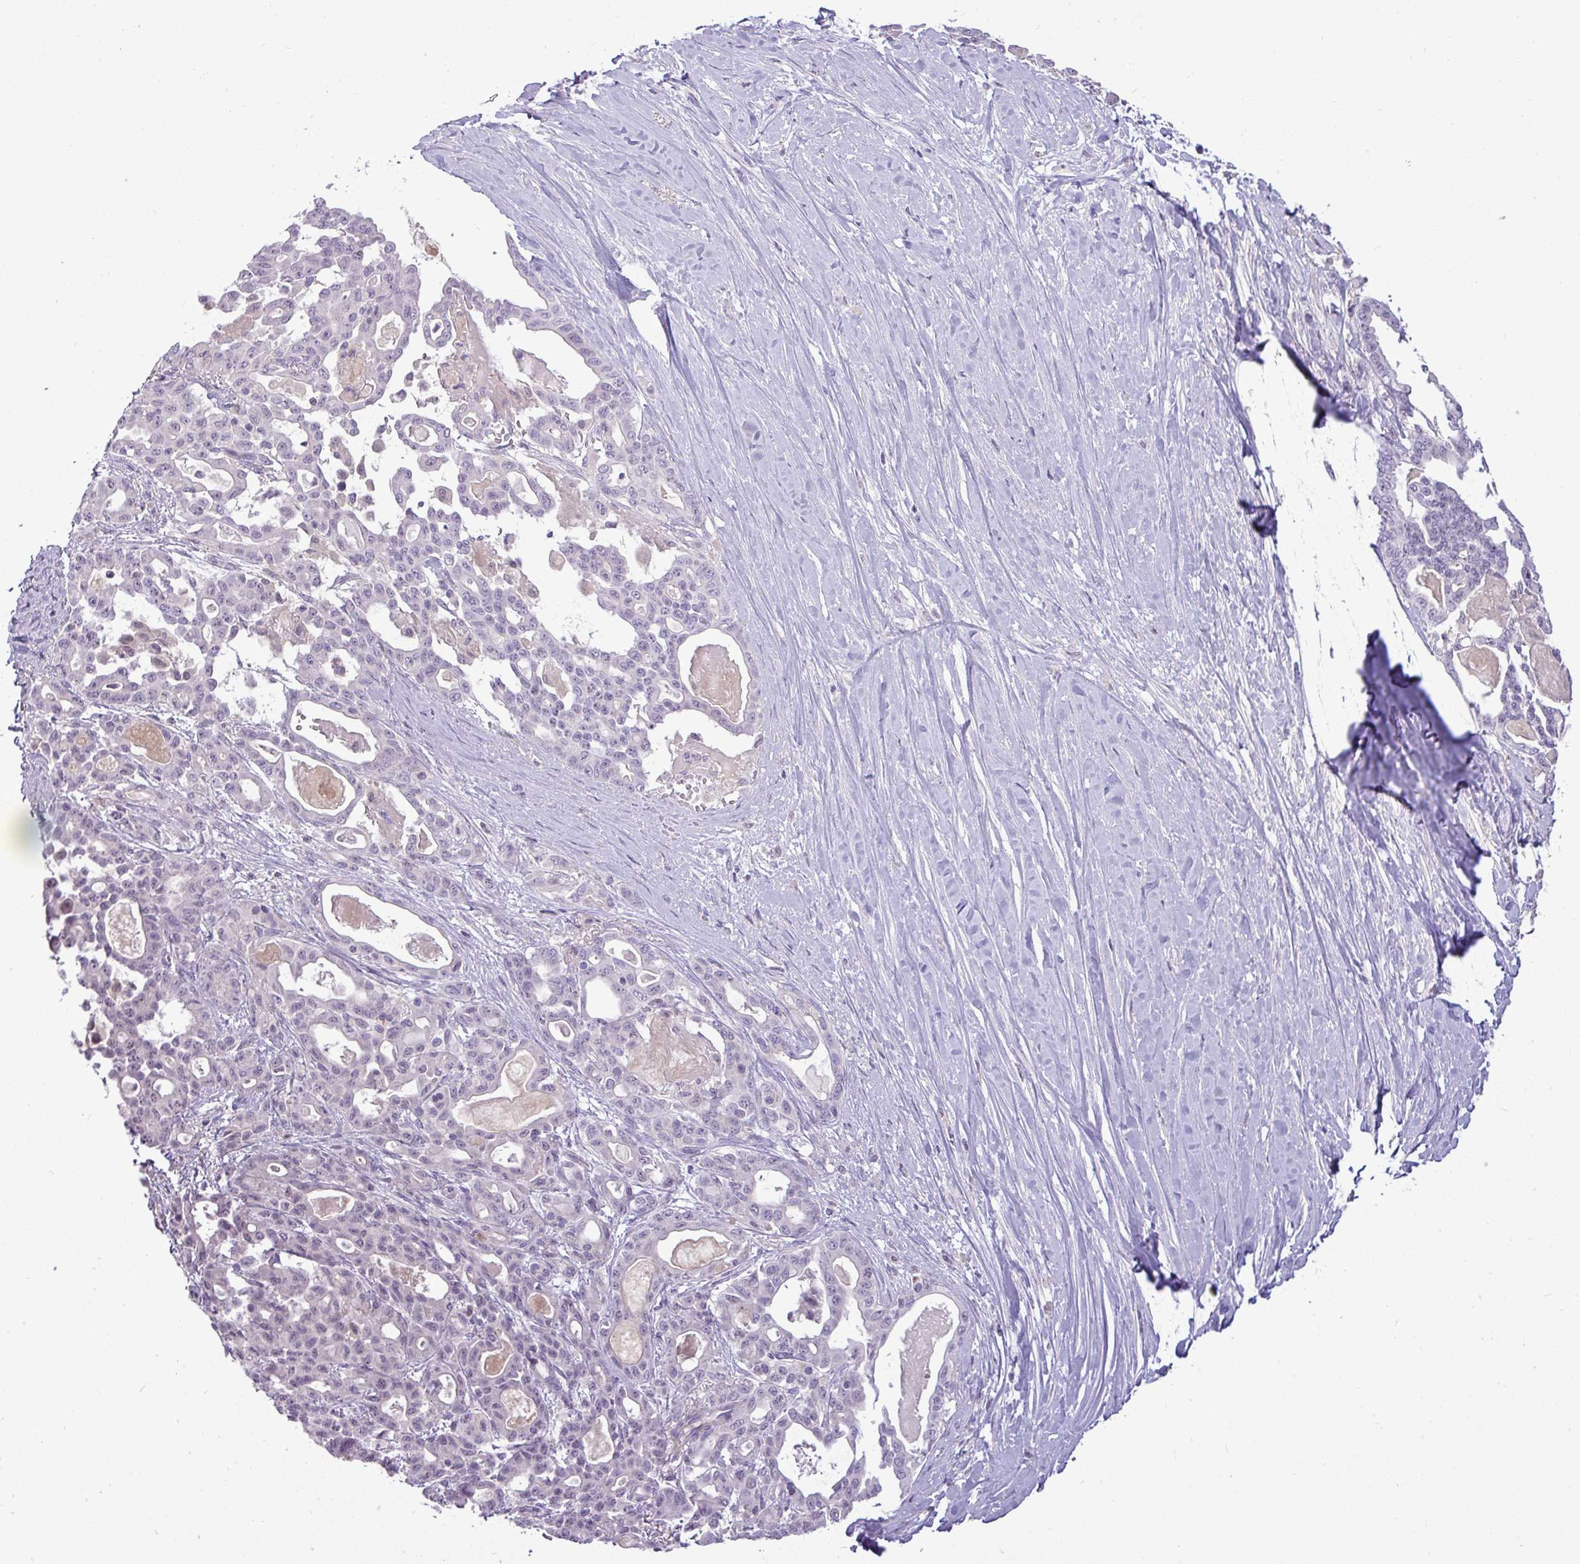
{"staining": {"intensity": "negative", "quantity": "none", "location": "none"}, "tissue": "pancreatic cancer", "cell_type": "Tumor cells", "image_type": "cancer", "snomed": [{"axis": "morphology", "description": "Adenocarcinoma, NOS"}, {"axis": "topography", "description": "Pancreas"}], "caption": "An immunohistochemistry micrograph of pancreatic cancer is shown. There is no staining in tumor cells of pancreatic cancer. (DAB immunohistochemistry visualized using brightfield microscopy, high magnification).", "gene": "APOM", "patient": {"sex": "male", "age": 63}}